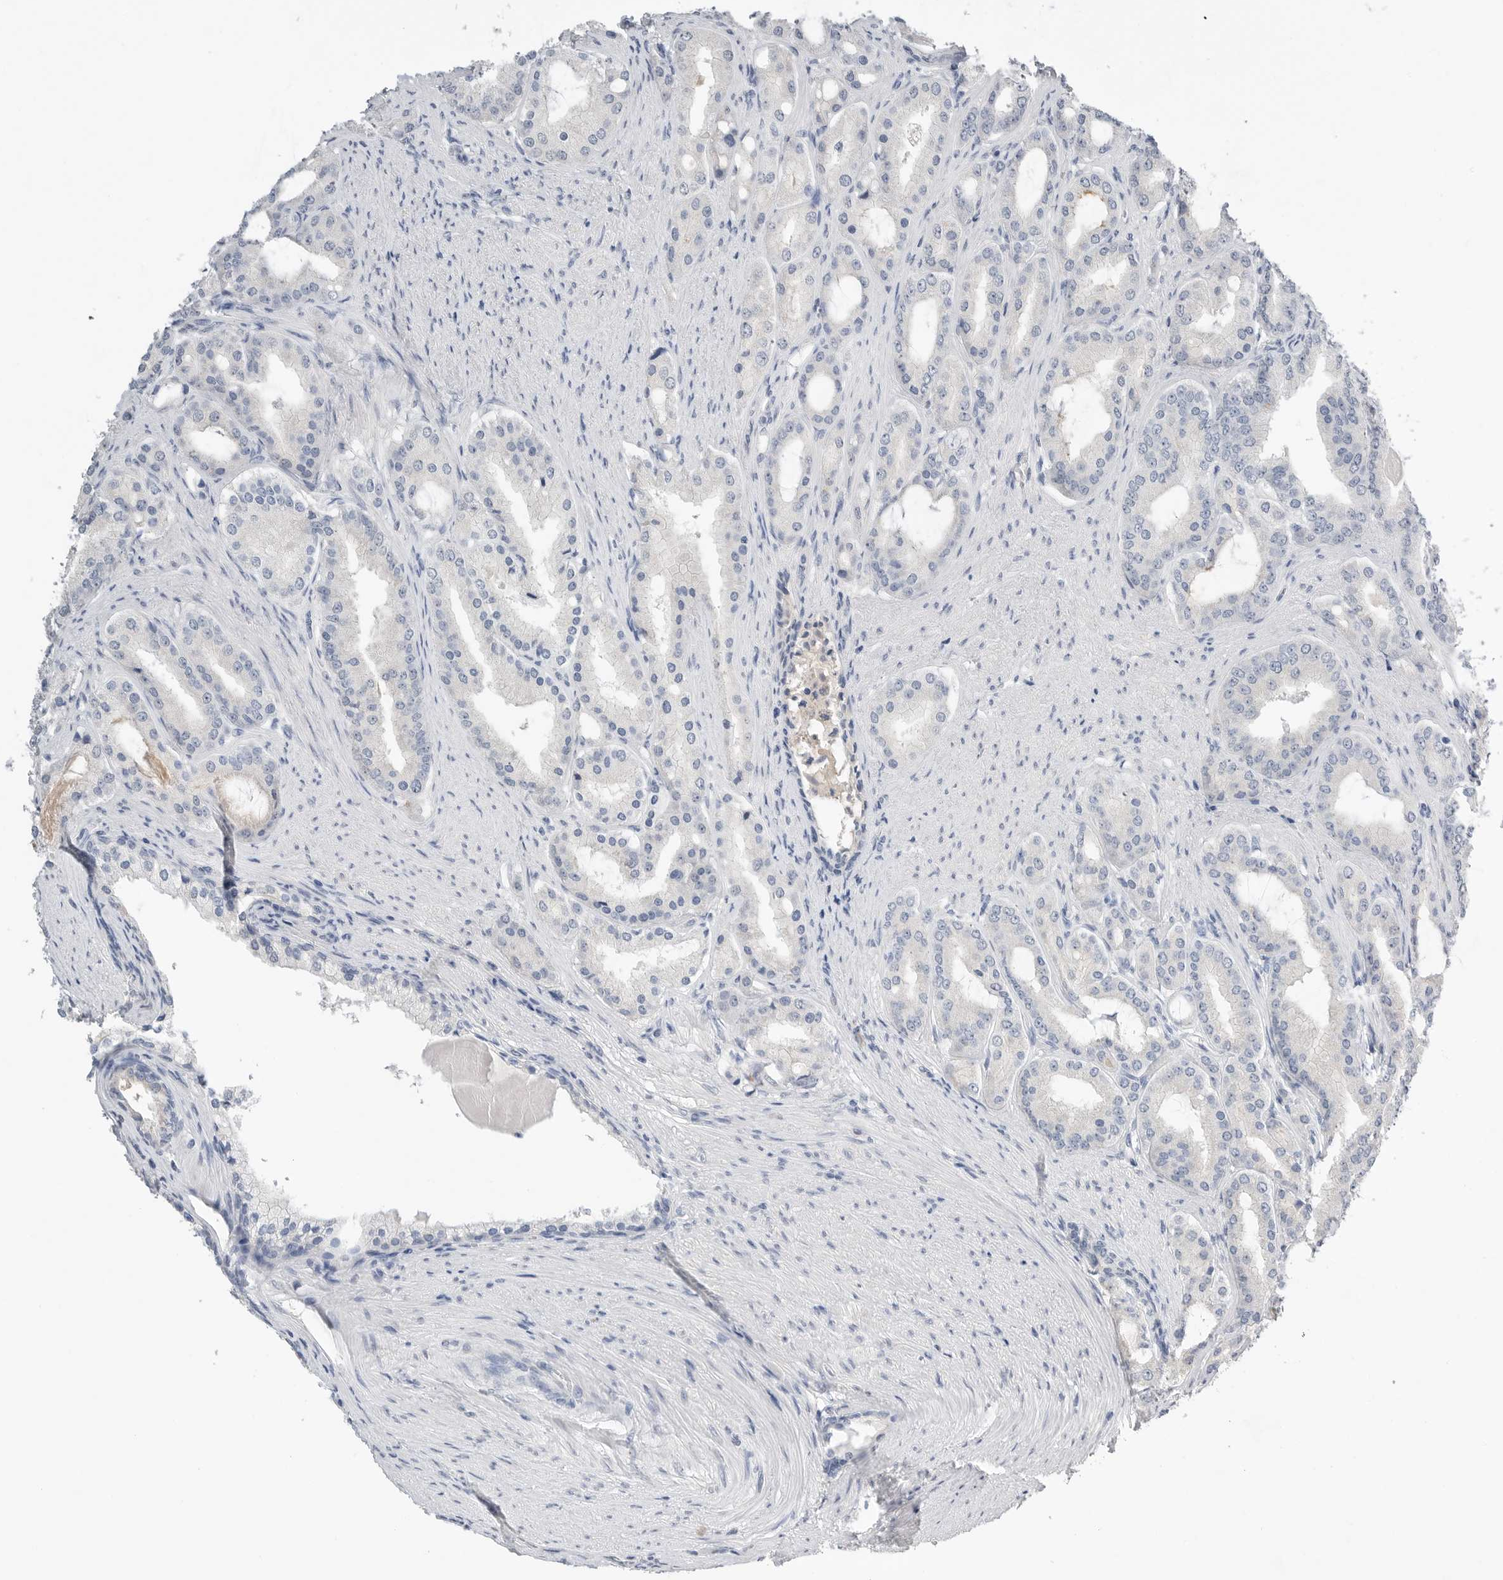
{"staining": {"intensity": "negative", "quantity": "none", "location": "none"}, "tissue": "prostate cancer", "cell_type": "Tumor cells", "image_type": "cancer", "snomed": [{"axis": "morphology", "description": "Adenocarcinoma, High grade"}, {"axis": "topography", "description": "Prostate"}], "caption": "Human prostate high-grade adenocarcinoma stained for a protein using immunohistochemistry (IHC) displays no expression in tumor cells.", "gene": "FABP6", "patient": {"sex": "male", "age": 60}}